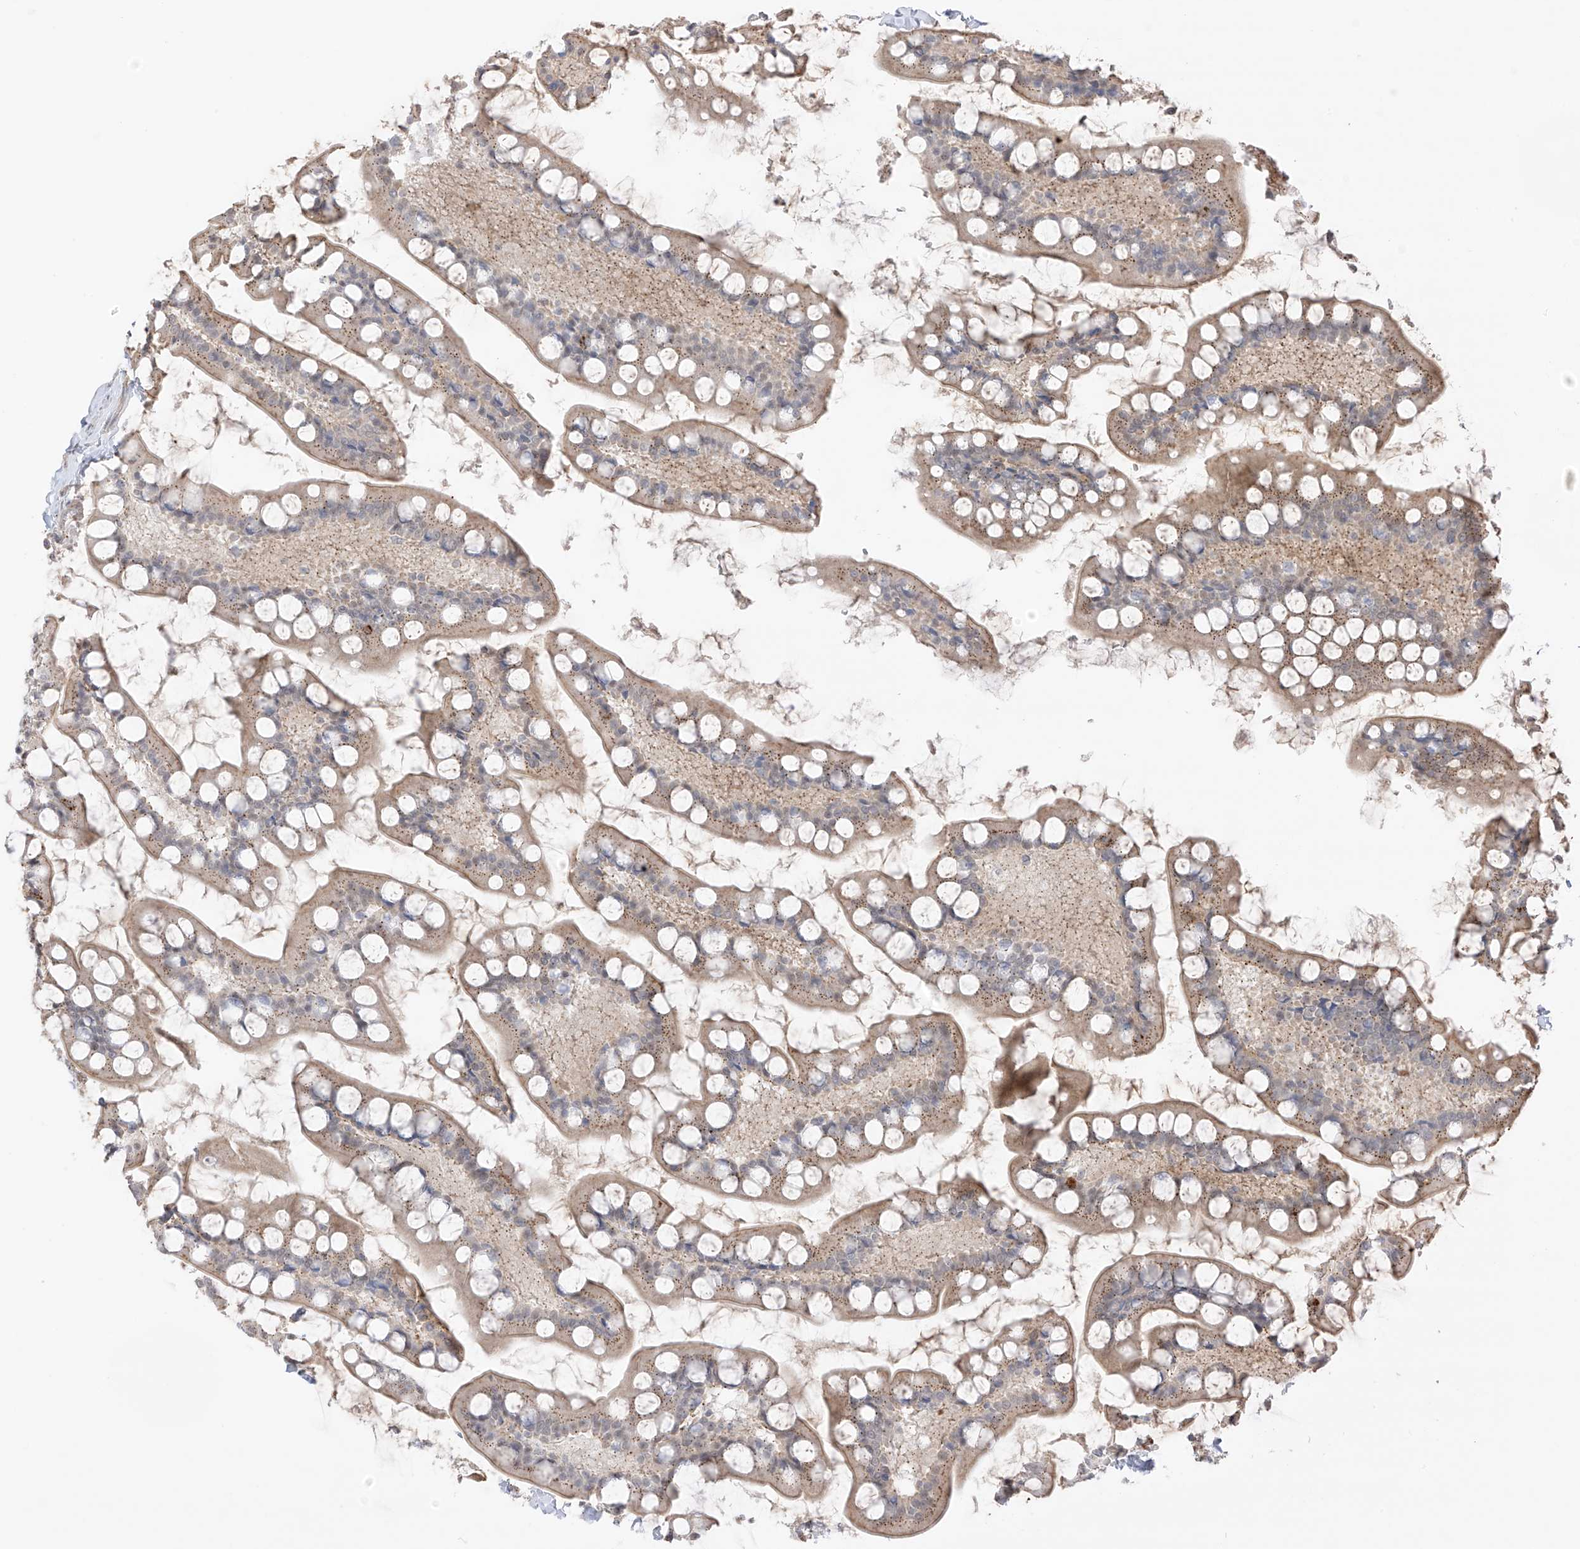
{"staining": {"intensity": "strong", "quantity": "<25%", "location": "cytoplasmic/membranous"}, "tissue": "small intestine", "cell_type": "Glandular cells", "image_type": "normal", "snomed": [{"axis": "morphology", "description": "Normal tissue, NOS"}, {"axis": "topography", "description": "Small intestine"}], "caption": "Protein expression analysis of unremarkable small intestine displays strong cytoplasmic/membranous positivity in about <25% of glandular cells. (DAB (3,3'-diaminobenzidine) IHC with brightfield microscopy, high magnification).", "gene": "N4BP3", "patient": {"sex": "male", "age": 52}}